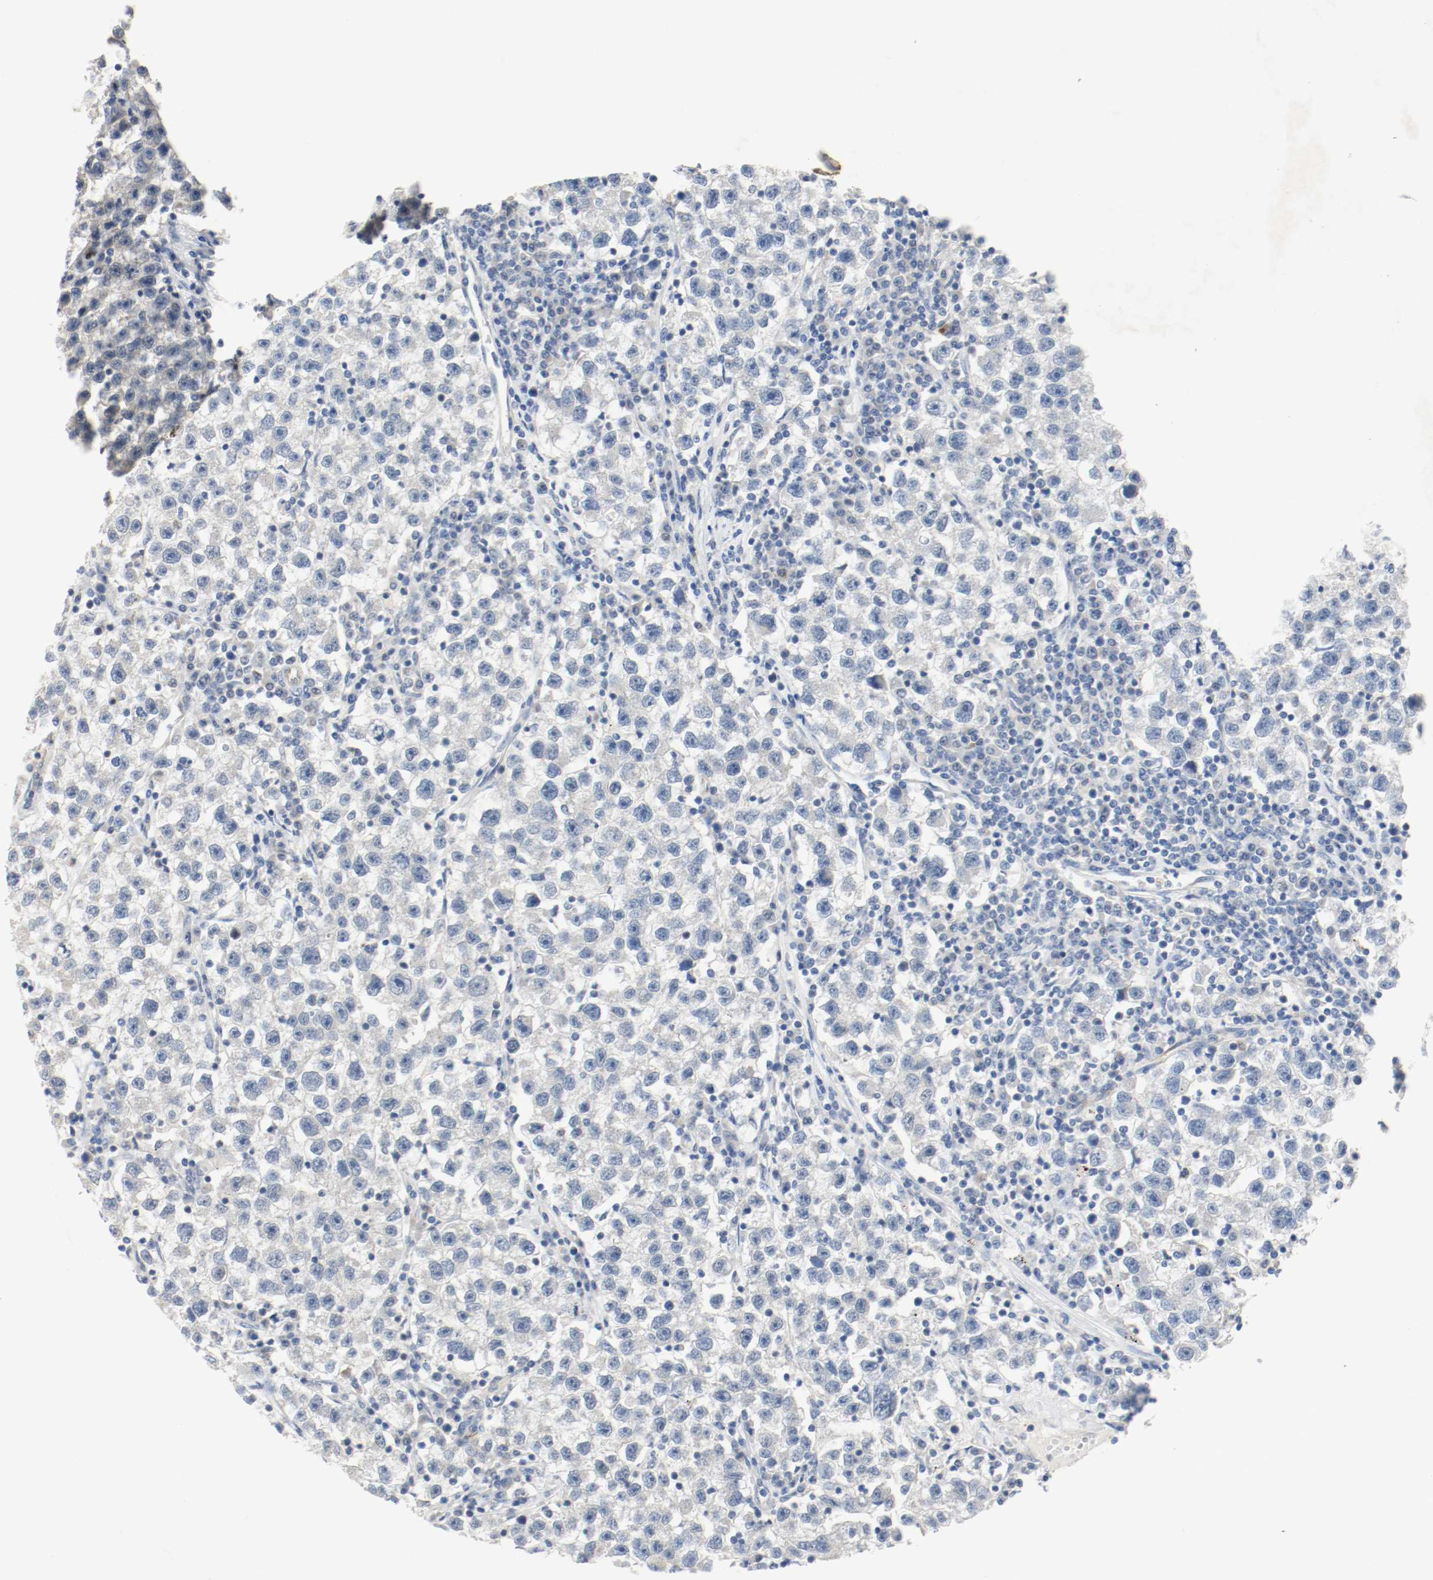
{"staining": {"intensity": "negative", "quantity": "none", "location": "none"}, "tissue": "testis cancer", "cell_type": "Tumor cells", "image_type": "cancer", "snomed": [{"axis": "morphology", "description": "Seminoma, NOS"}, {"axis": "topography", "description": "Testis"}], "caption": "High magnification brightfield microscopy of testis seminoma stained with DAB (brown) and counterstained with hematoxylin (blue): tumor cells show no significant staining.", "gene": "ASH1L", "patient": {"sex": "male", "age": 22}}